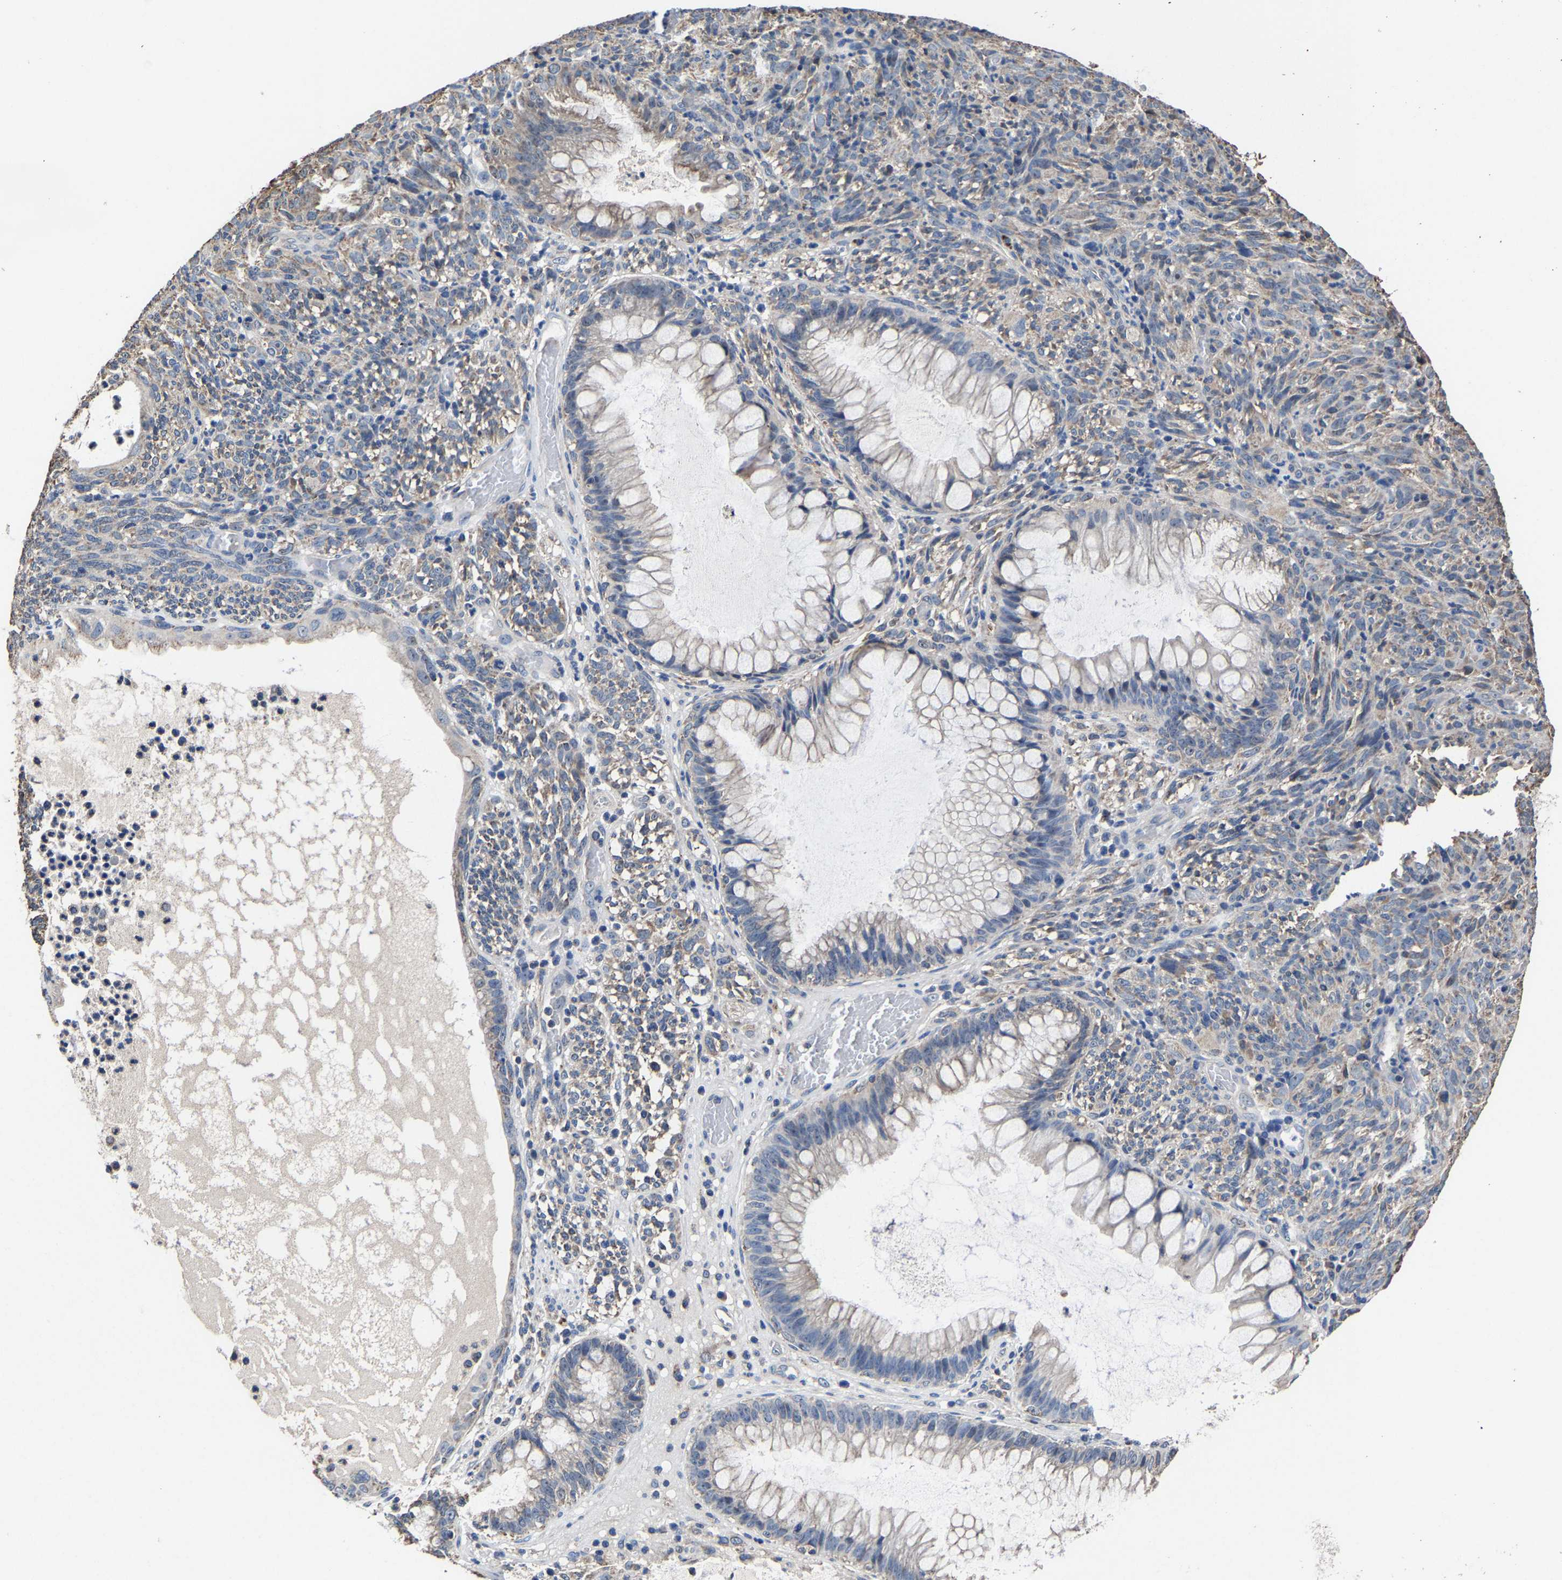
{"staining": {"intensity": "weak", "quantity": "<25%", "location": "cytoplasmic/membranous"}, "tissue": "melanoma", "cell_type": "Tumor cells", "image_type": "cancer", "snomed": [{"axis": "morphology", "description": "Malignant melanoma, NOS"}, {"axis": "topography", "description": "Rectum"}], "caption": "This is an immunohistochemistry micrograph of malignant melanoma. There is no expression in tumor cells.", "gene": "ZCCHC7", "patient": {"sex": "female", "age": 81}}